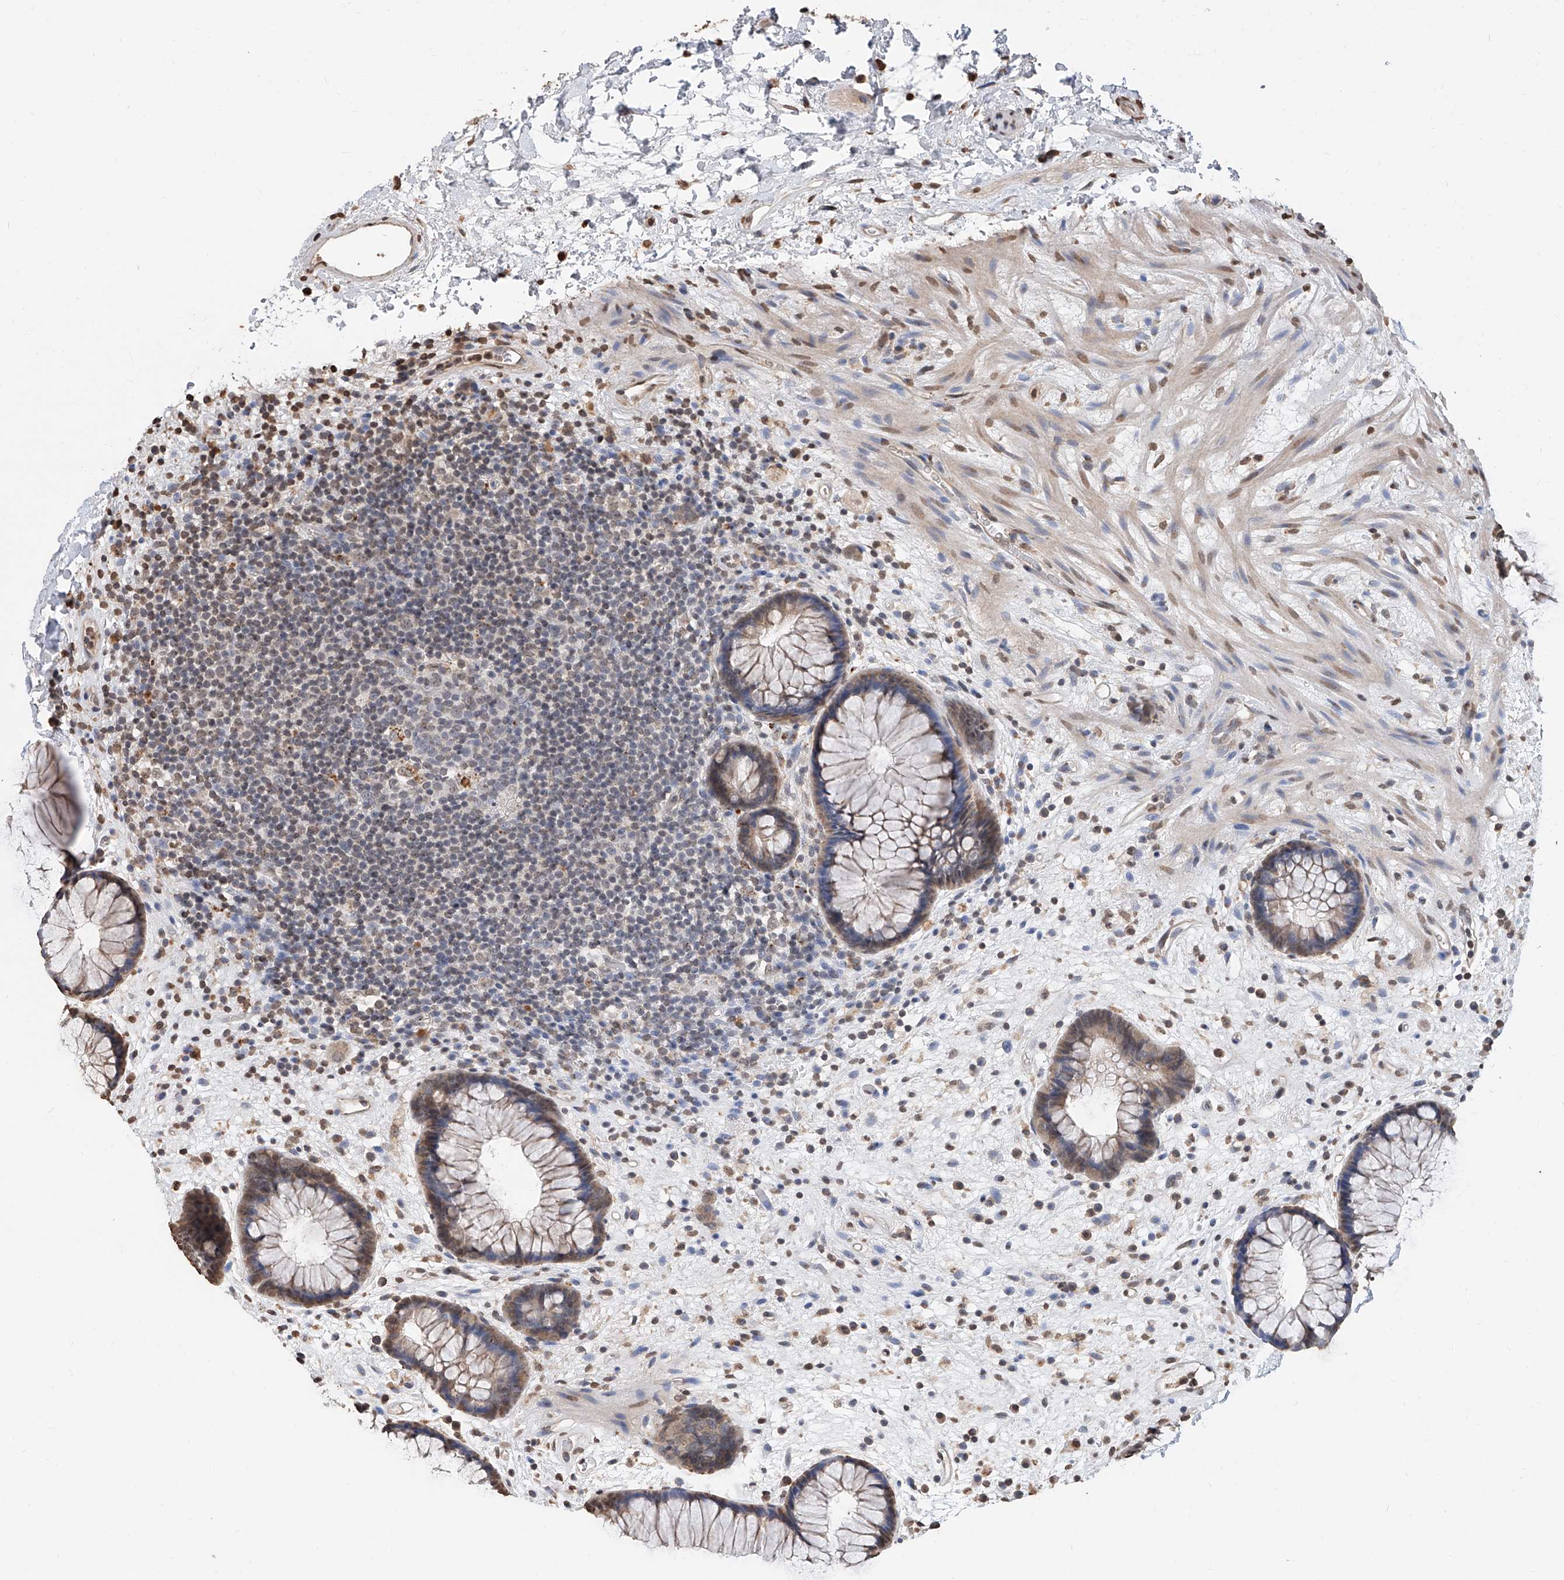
{"staining": {"intensity": "moderate", "quantity": ">75%", "location": "cytoplasmic/membranous,nuclear"}, "tissue": "rectum", "cell_type": "Glandular cells", "image_type": "normal", "snomed": [{"axis": "morphology", "description": "Normal tissue, NOS"}, {"axis": "topography", "description": "Rectum"}], "caption": "A photomicrograph showing moderate cytoplasmic/membranous,nuclear expression in about >75% of glandular cells in normal rectum, as visualized by brown immunohistochemical staining.", "gene": "RP9", "patient": {"sex": "male", "age": 51}}